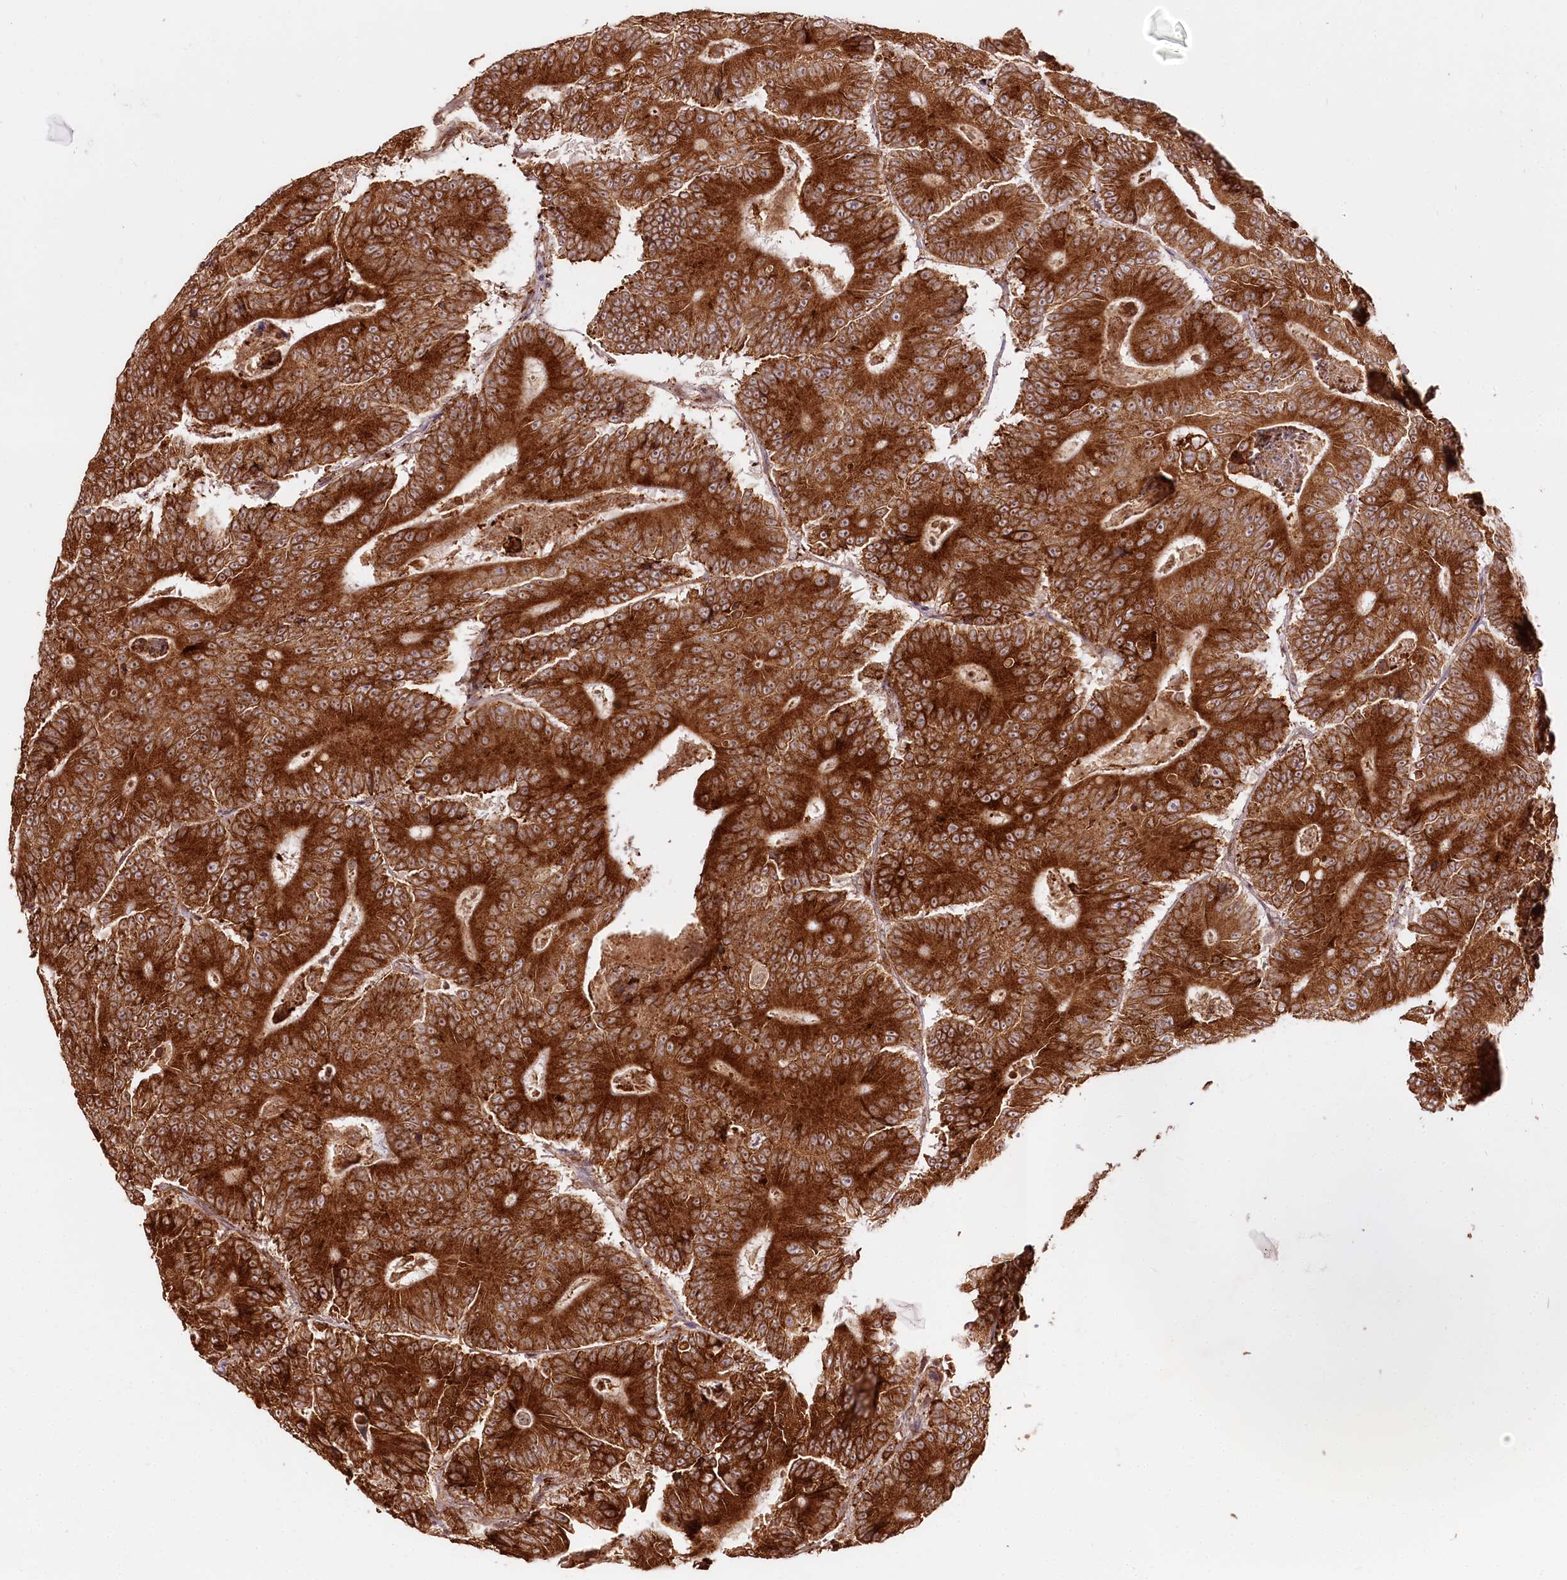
{"staining": {"intensity": "strong", "quantity": ">75%", "location": "cytoplasmic/membranous"}, "tissue": "colorectal cancer", "cell_type": "Tumor cells", "image_type": "cancer", "snomed": [{"axis": "morphology", "description": "Adenocarcinoma, NOS"}, {"axis": "topography", "description": "Colon"}], "caption": "There is high levels of strong cytoplasmic/membranous staining in tumor cells of colorectal cancer (adenocarcinoma), as demonstrated by immunohistochemical staining (brown color).", "gene": "ENSG00000144785", "patient": {"sex": "male", "age": 83}}